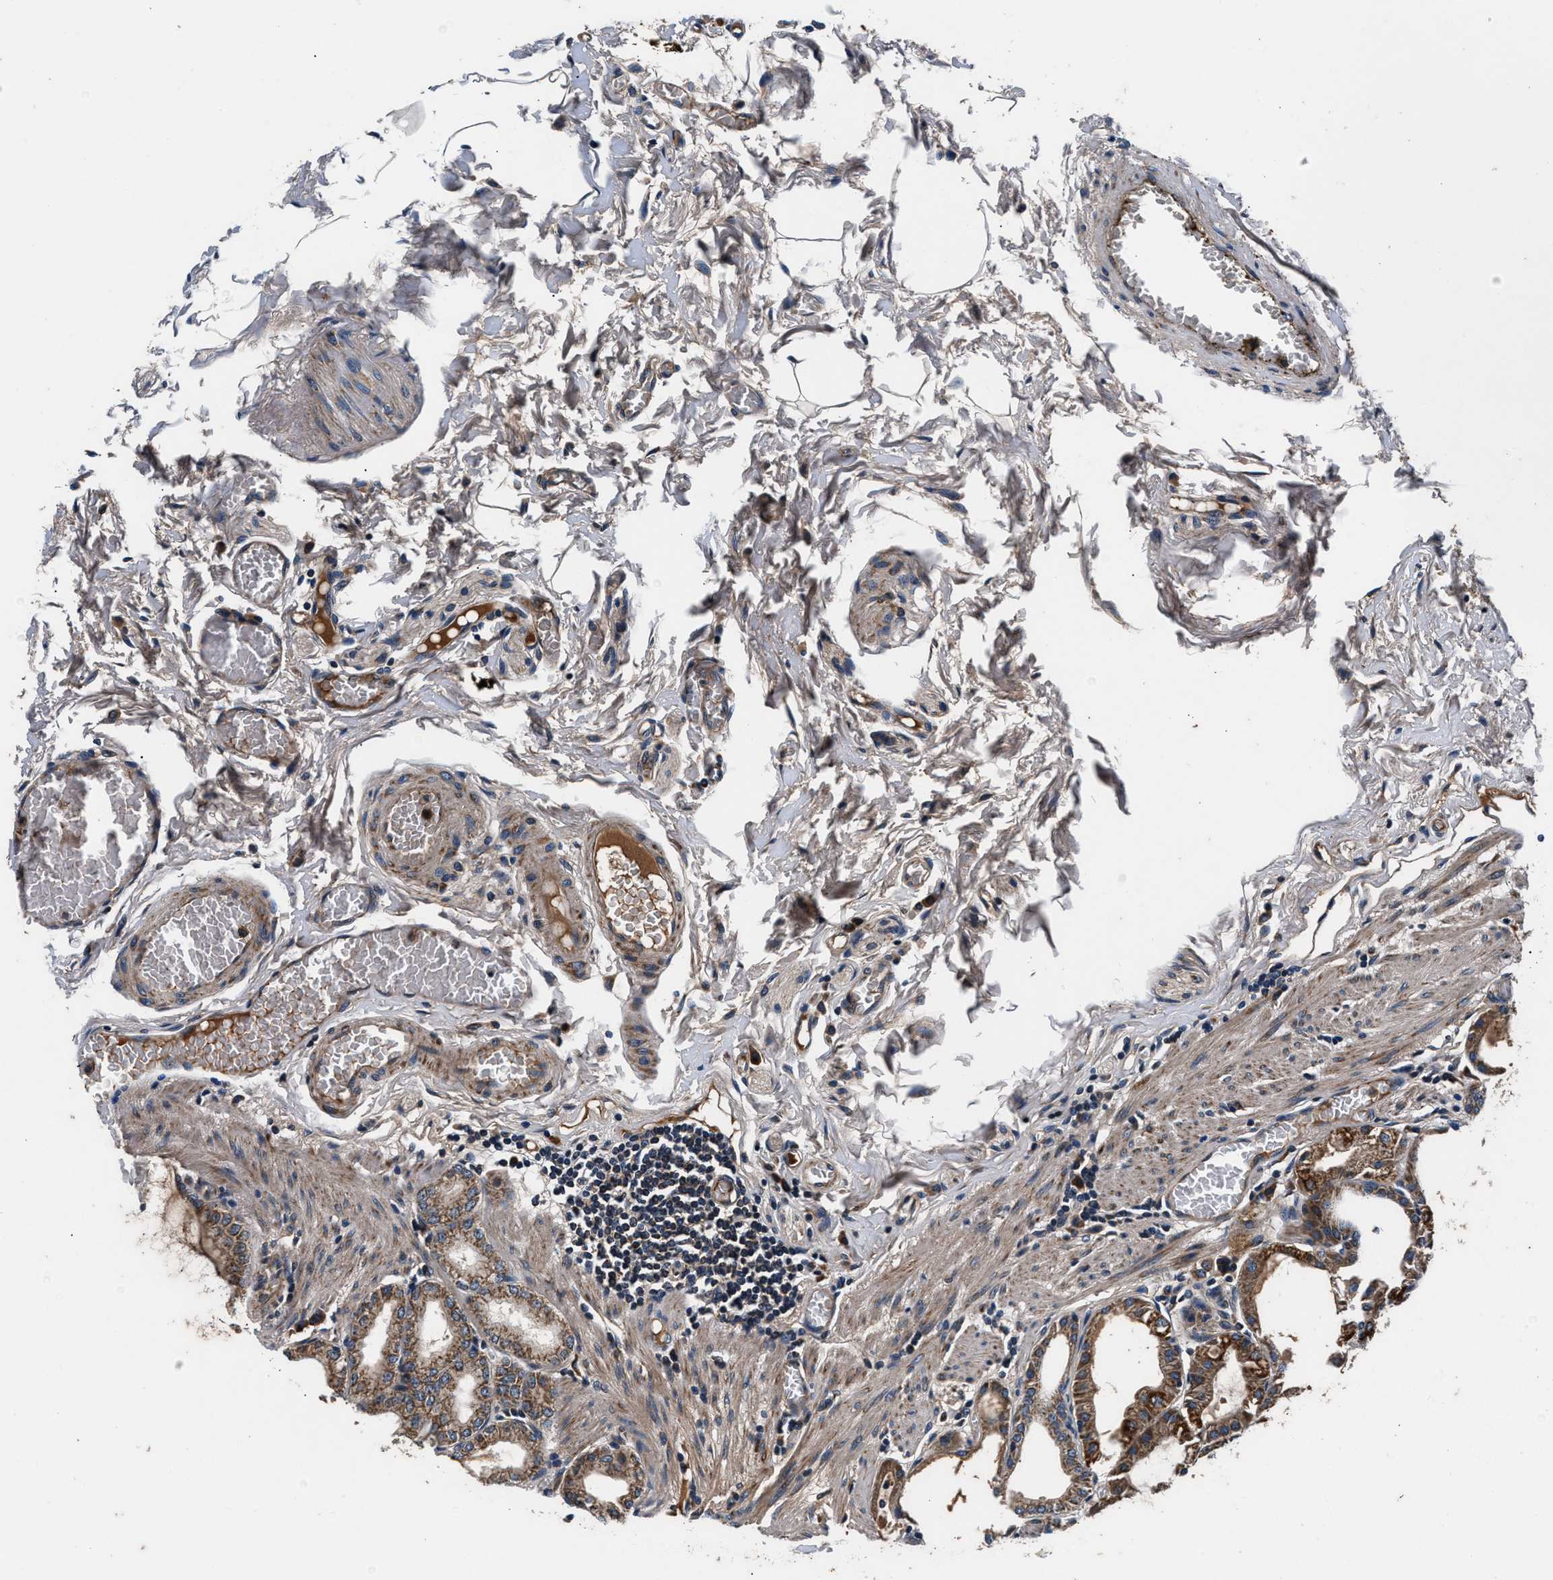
{"staining": {"intensity": "strong", "quantity": "25%-75%", "location": "cytoplasmic/membranous"}, "tissue": "stomach", "cell_type": "Glandular cells", "image_type": "normal", "snomed": [{"axis": "morphology", "description": "Normal tissue, NOS"}, {"axis": "topography", "description": "Stomach, lower"}], "caption": "DAB immunohistochemical staining of unremarkable stomach shows strong cytoplasmic/membranous protein expression in about 25%-75% of glandular cells. The staining is performed using DAB (3,3'-diaminobenzidine) brown chromogen to label protein expression. The nuclei are counter-stained blue using hematoxylin.", "gene": "IMMT", "patient": {"sex": "male", "age": 71}}